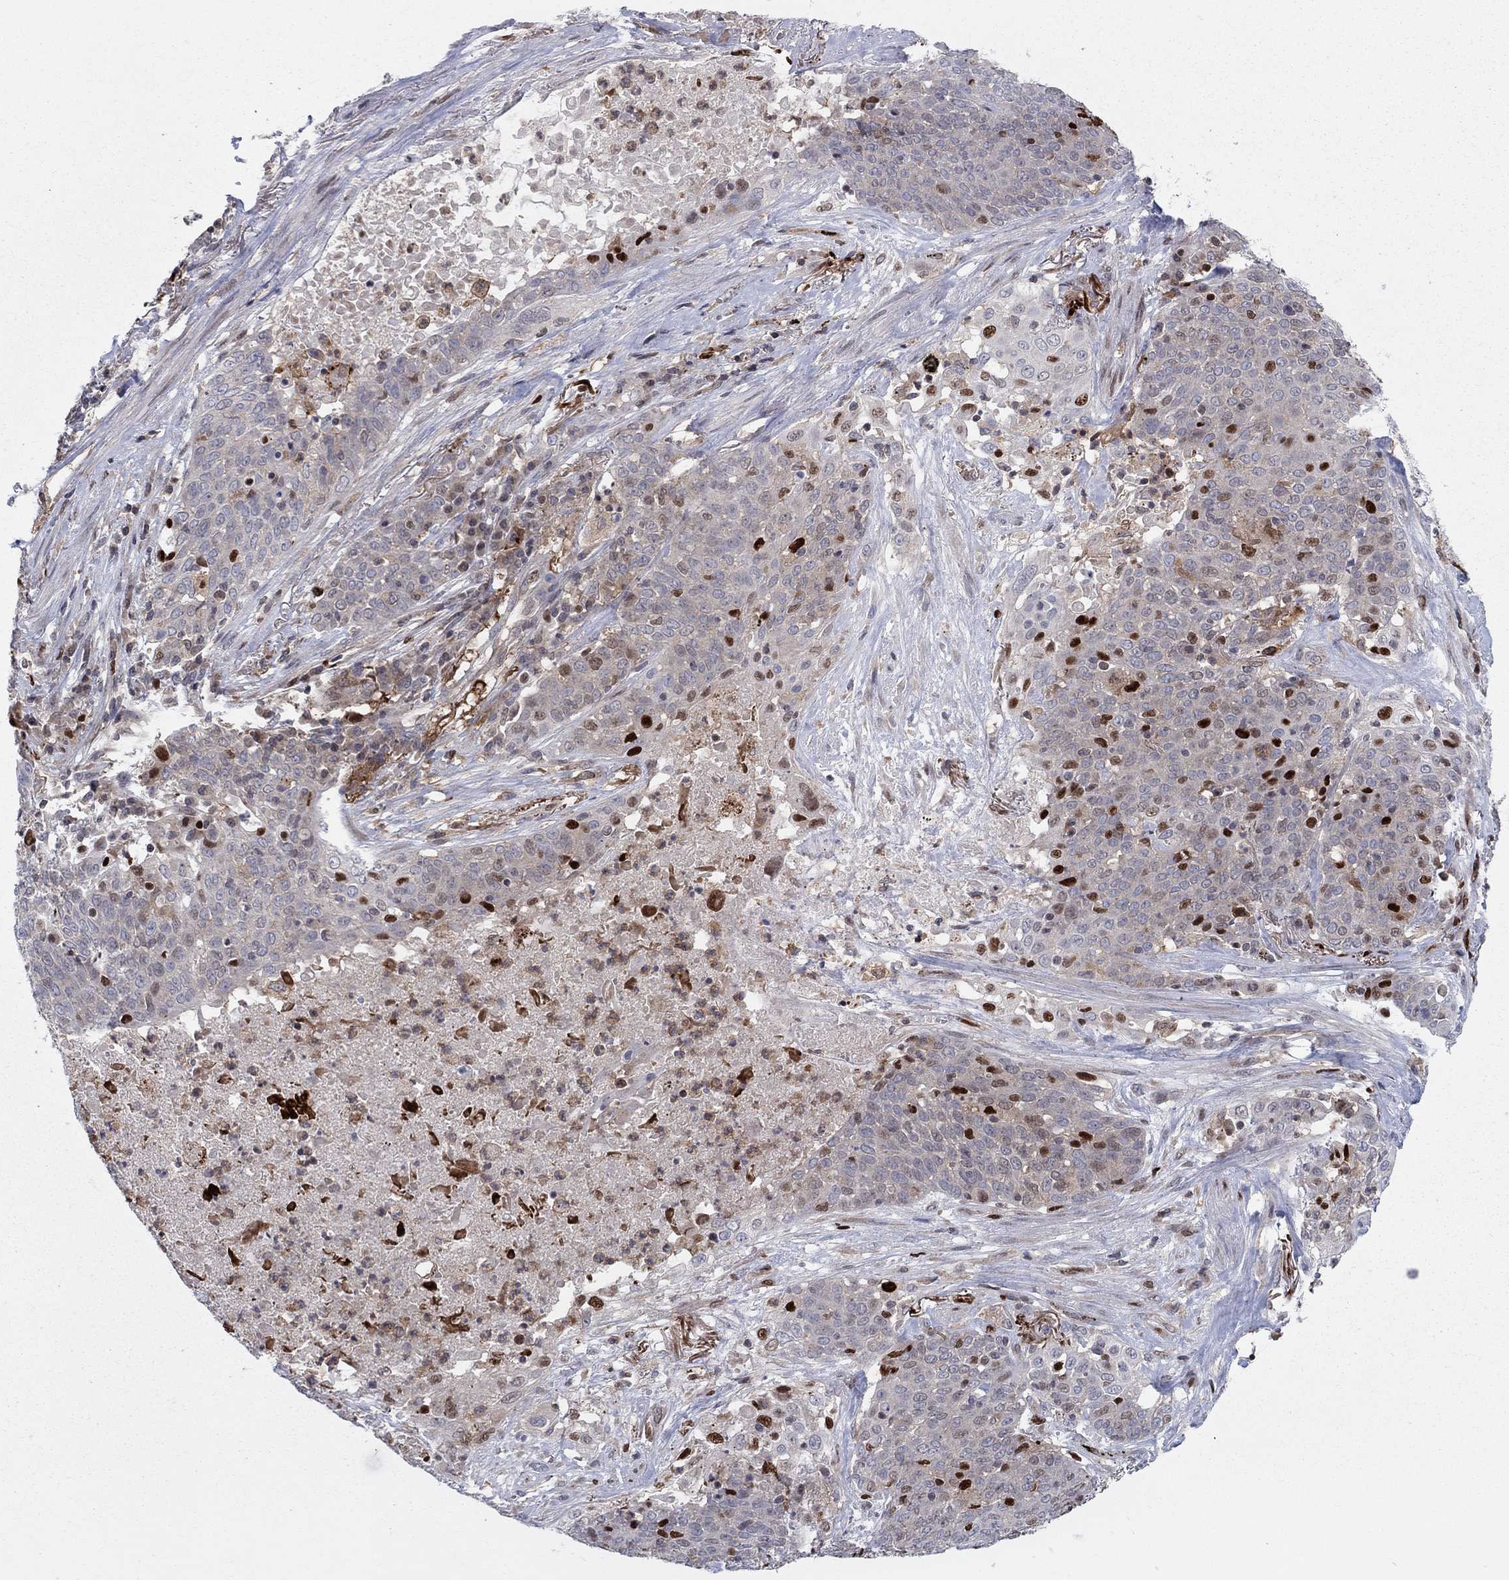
{"staining": {"intensity": "strong", "quantity": "25%-75%", "location": "nuclear"}, "tissue": "lung cancer", "cell_type": "Tumor cells", "image_type": "cancer", "snomed": [{"axis": "morphology", "description": "Squamous cell carcinoma, NOS"}, {"axis": "topography", "description": "Lung"}], "caption": "Strong nuclear positivity for a protein is appreciated in approximately 25%-75% of tumor cells of lung squamous cell carcinoma using IHC.", "gene": "ZNHIT3", "patient": {"sex": "male", "age": 82}}